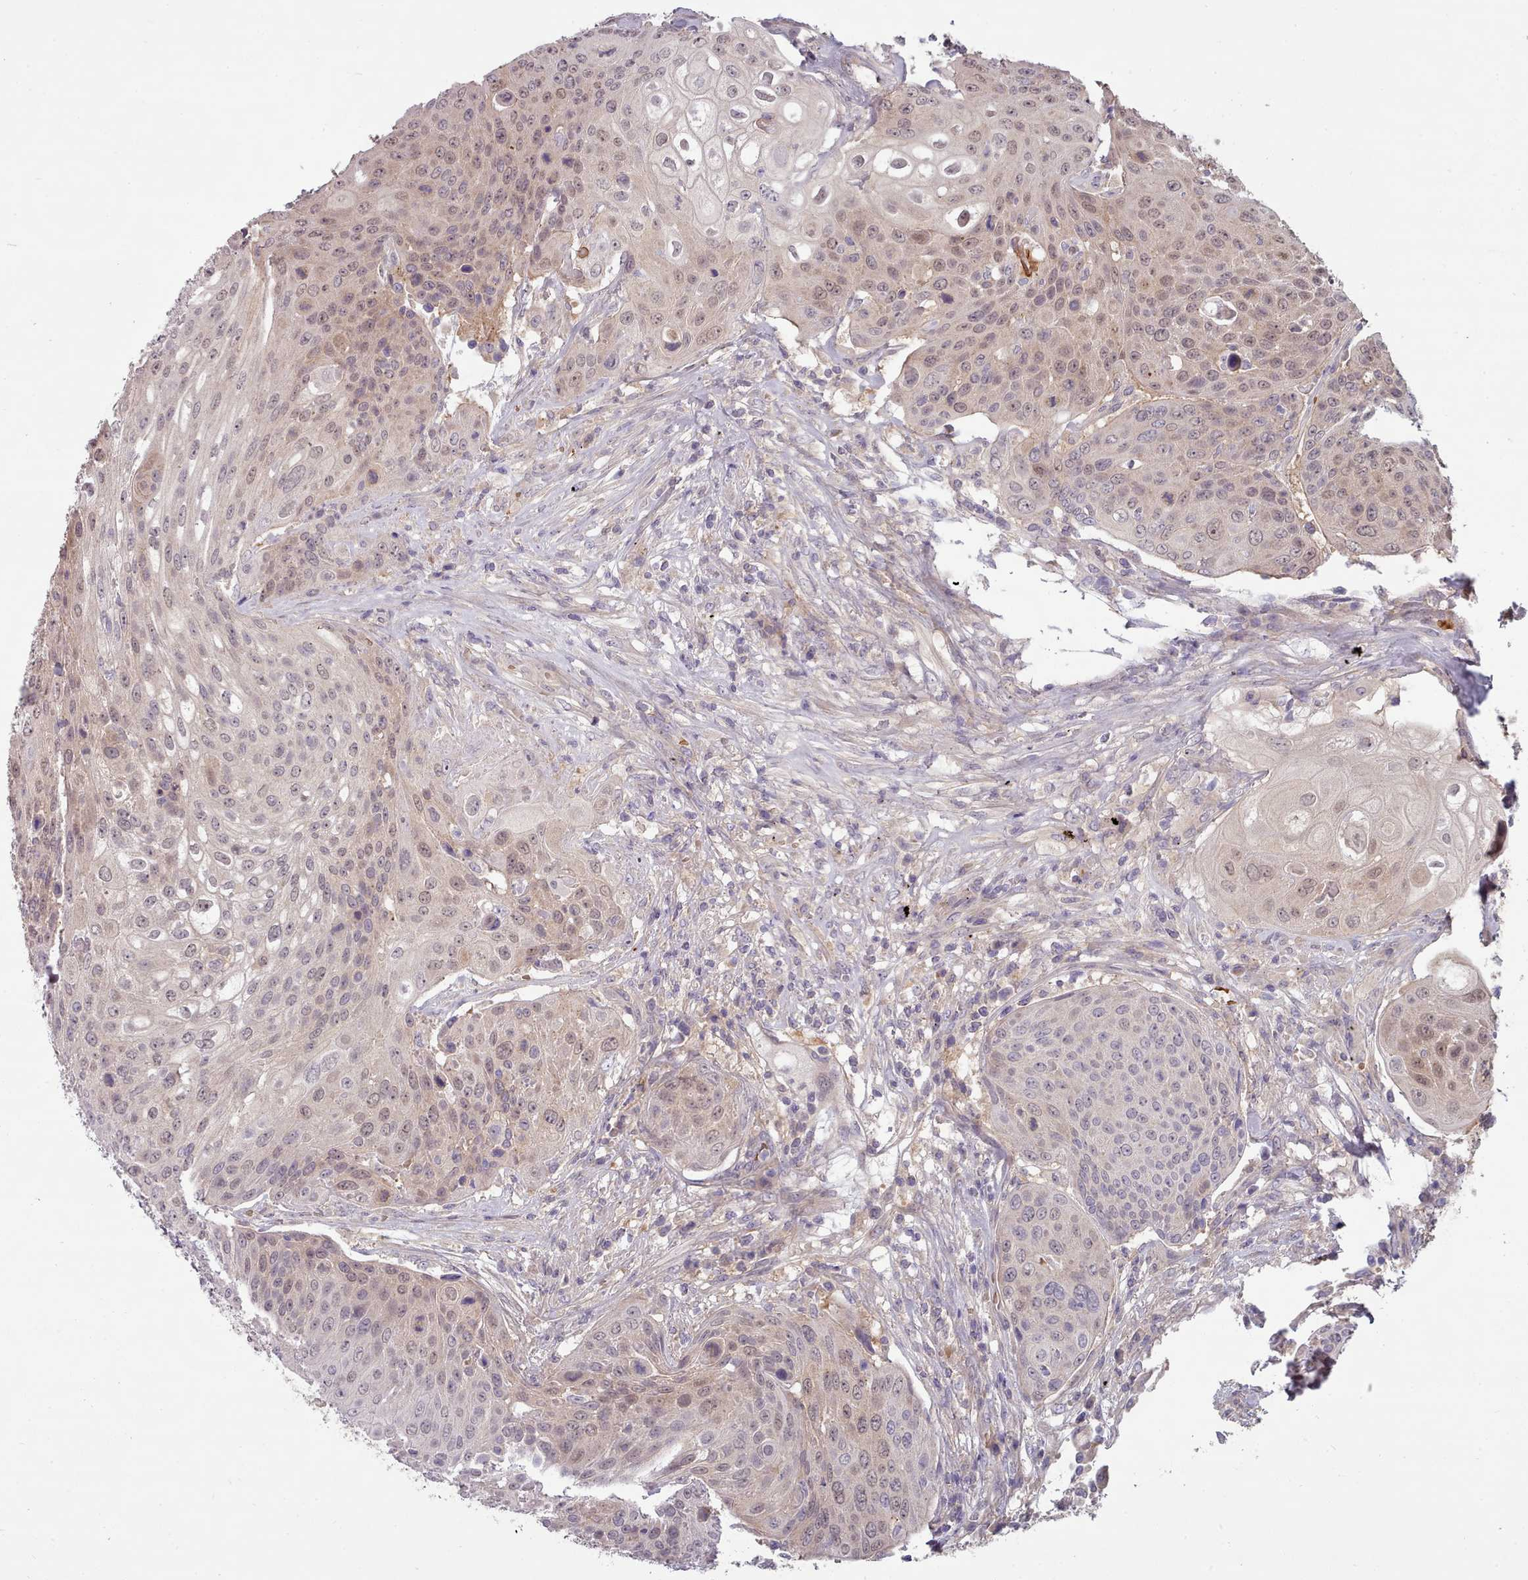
{"staining": {"intensity": "weak", "quantity": ">75%", "location": "cytoplasmic/membranous,nuclear"}, "tissue": "urothelial cancer", "cell_type": "Tumor cells", "image_type": "cancer", "snomed": [{"axis": "morphology", "description": "Urothelial carcinoma, High grade"}, {"axis": "topography", "description": "Urinary bladder"}], "caption": "Weak cytoplasmic/membranous and nuclear positivity is seen in approximately >75% of tumor cells in high-grade urothelial carcinoma.", "gene": "CLNS1A", "patient": {"sex": "female", "age": 70}}